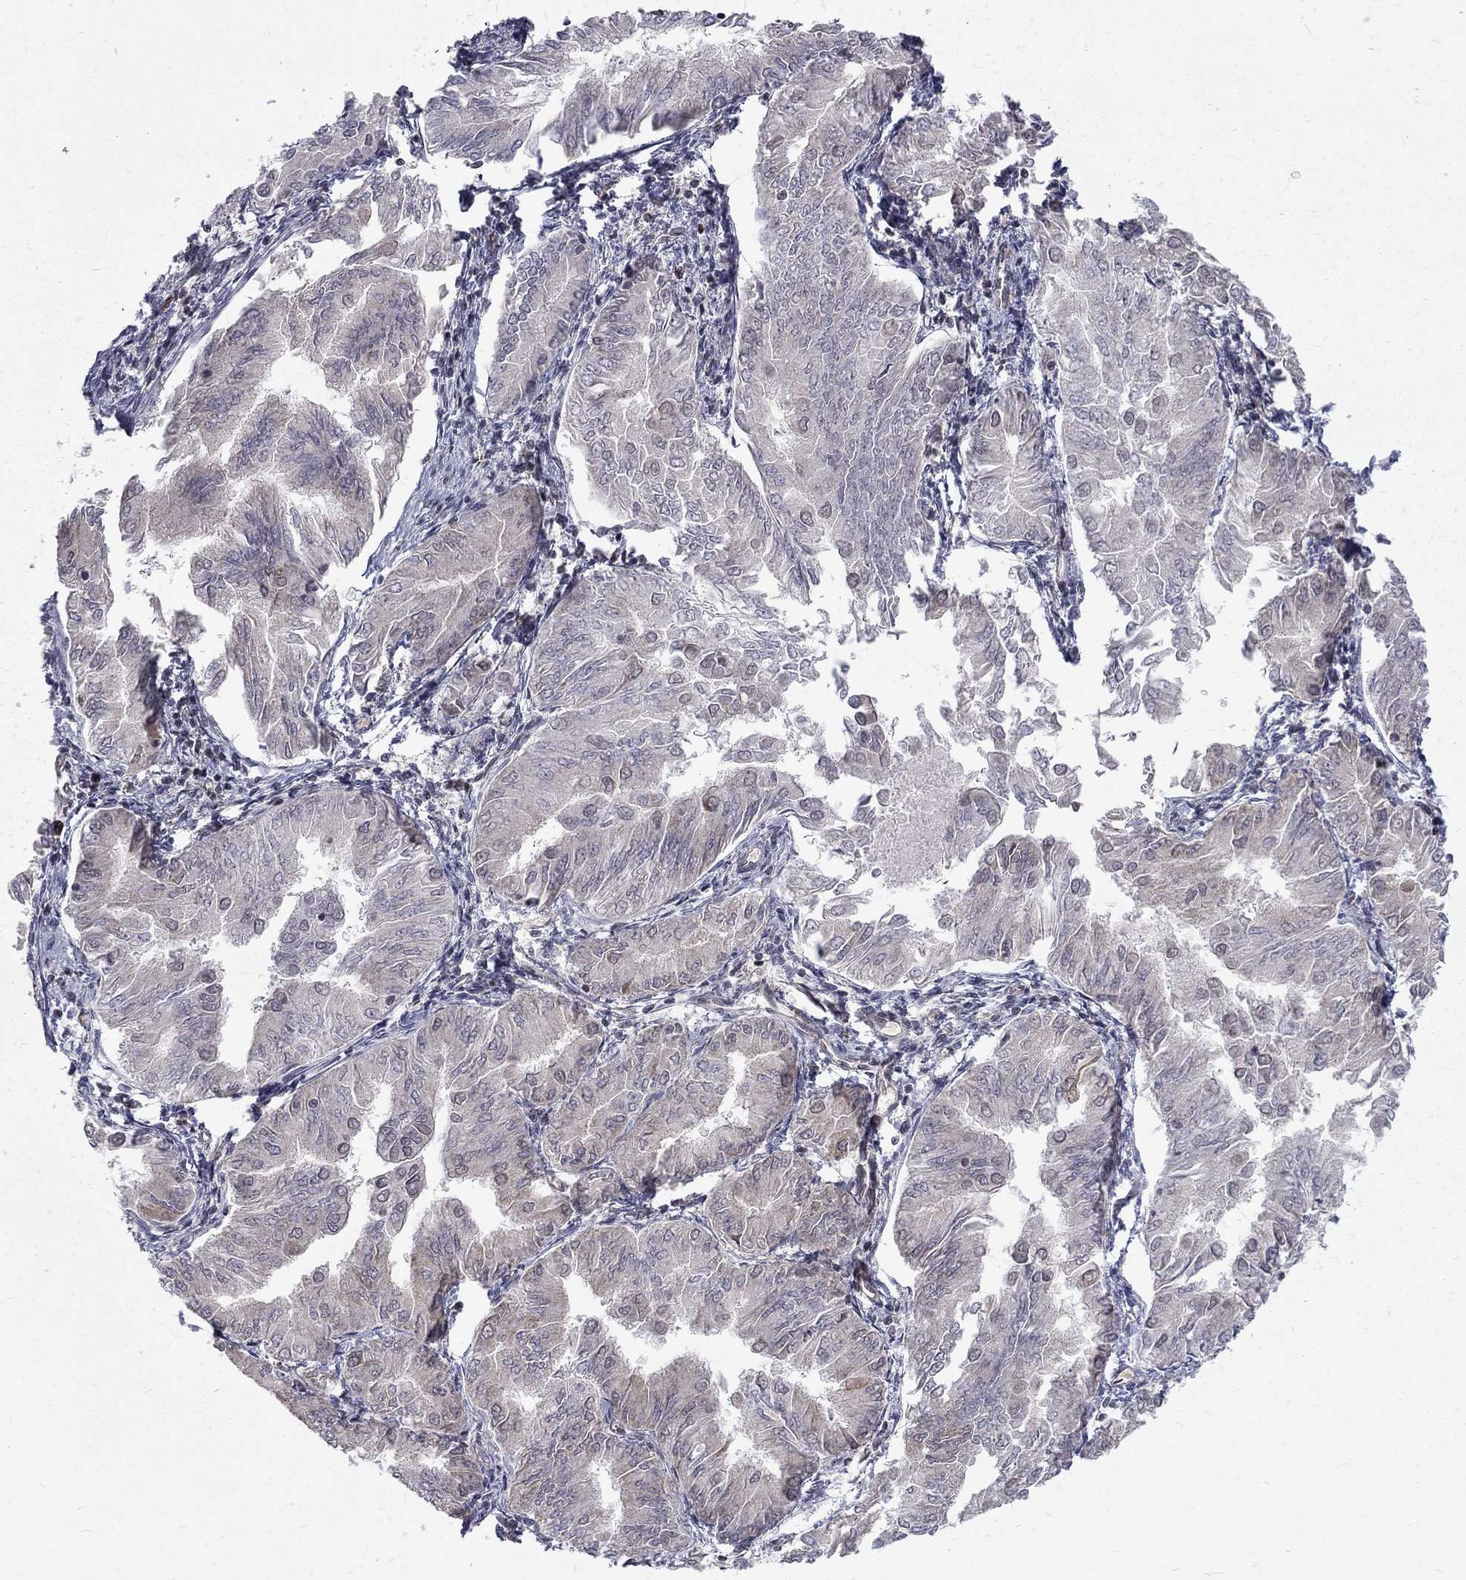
{"staining": {"intensity": "negative", "quantity": "none", "location": "none"}, "tissue": "endometrial cancer", "cell_type": "Tumor cells", "image_type": "cancer", "snomed": [{"axis": "morphology", "description": "Adenocarcinoma, NOS"}, {"axis": "topography", "description": "Endometrium"}], "caption": "Human endometrial cancer (adenocarcinoma) stained for a protein using IHC demonstrates no positivity in tumor cells.", "gene": "TCEAL1", "patient": {"sex": "female", "age": 53}}